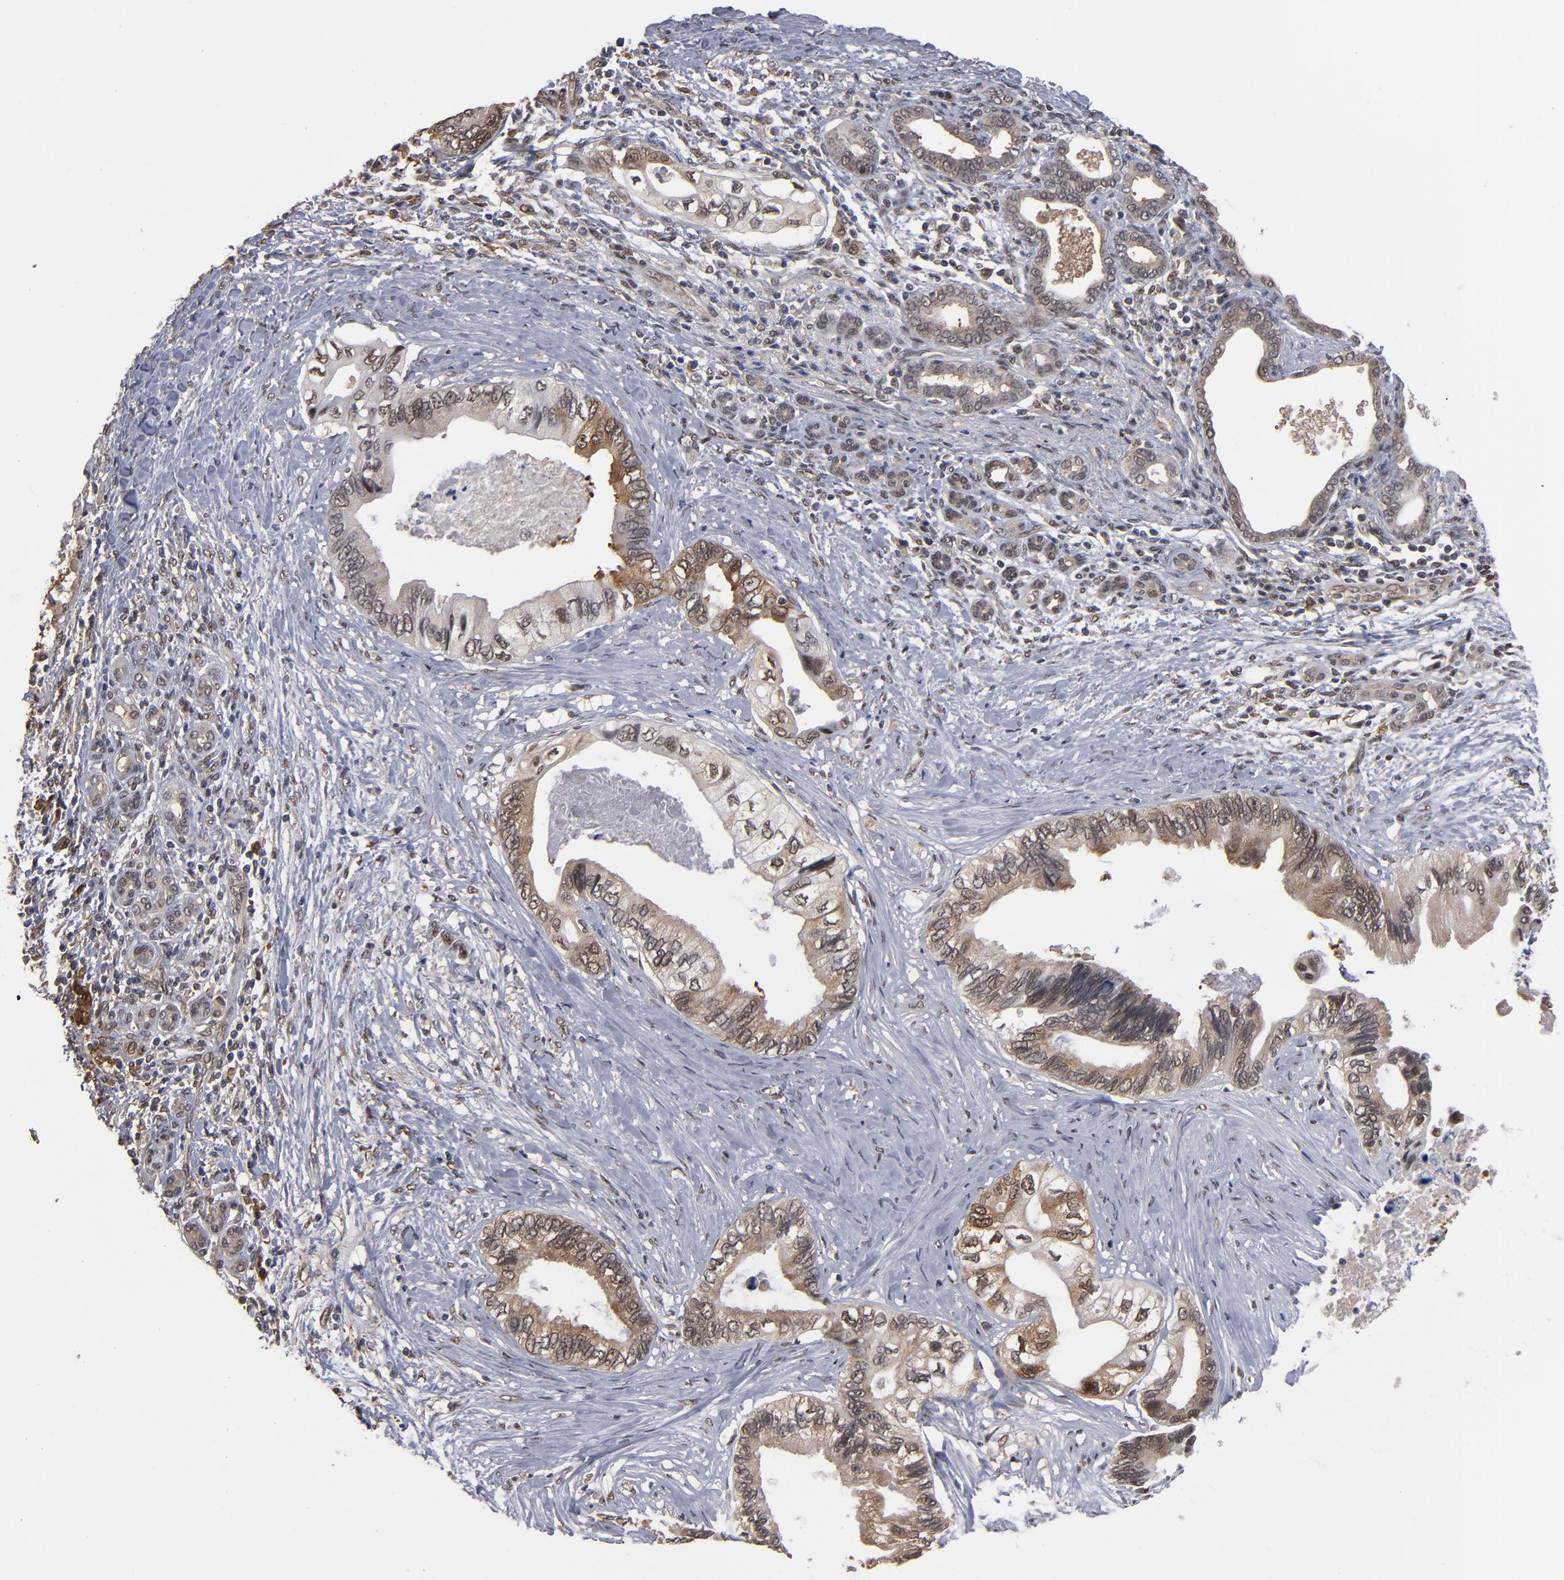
{"staining": {"intensity": "weak", "quantity": ">75%", "location": "cytoplasmic/membranous,nuclear"}, "tissue": "pancreatic cancer", "cell_type": "Tumor cells", "image_type": "cancer", "snomed": [{"axis": "morphology", "description": "Adenocarcinoma, NOS"}, {"axis": "topography", "description": "Pancreas"}], "caption": "A histopathology image showing weak cytoplasmic/membranous and nuclear staining in about >75% of tumor cells in pancreatic cancer (adenocarcinoma), as visualized by brown immunohistochemical staining.", "gene": "HUWE1", "patient": {"sex": "female", "age": 66}}